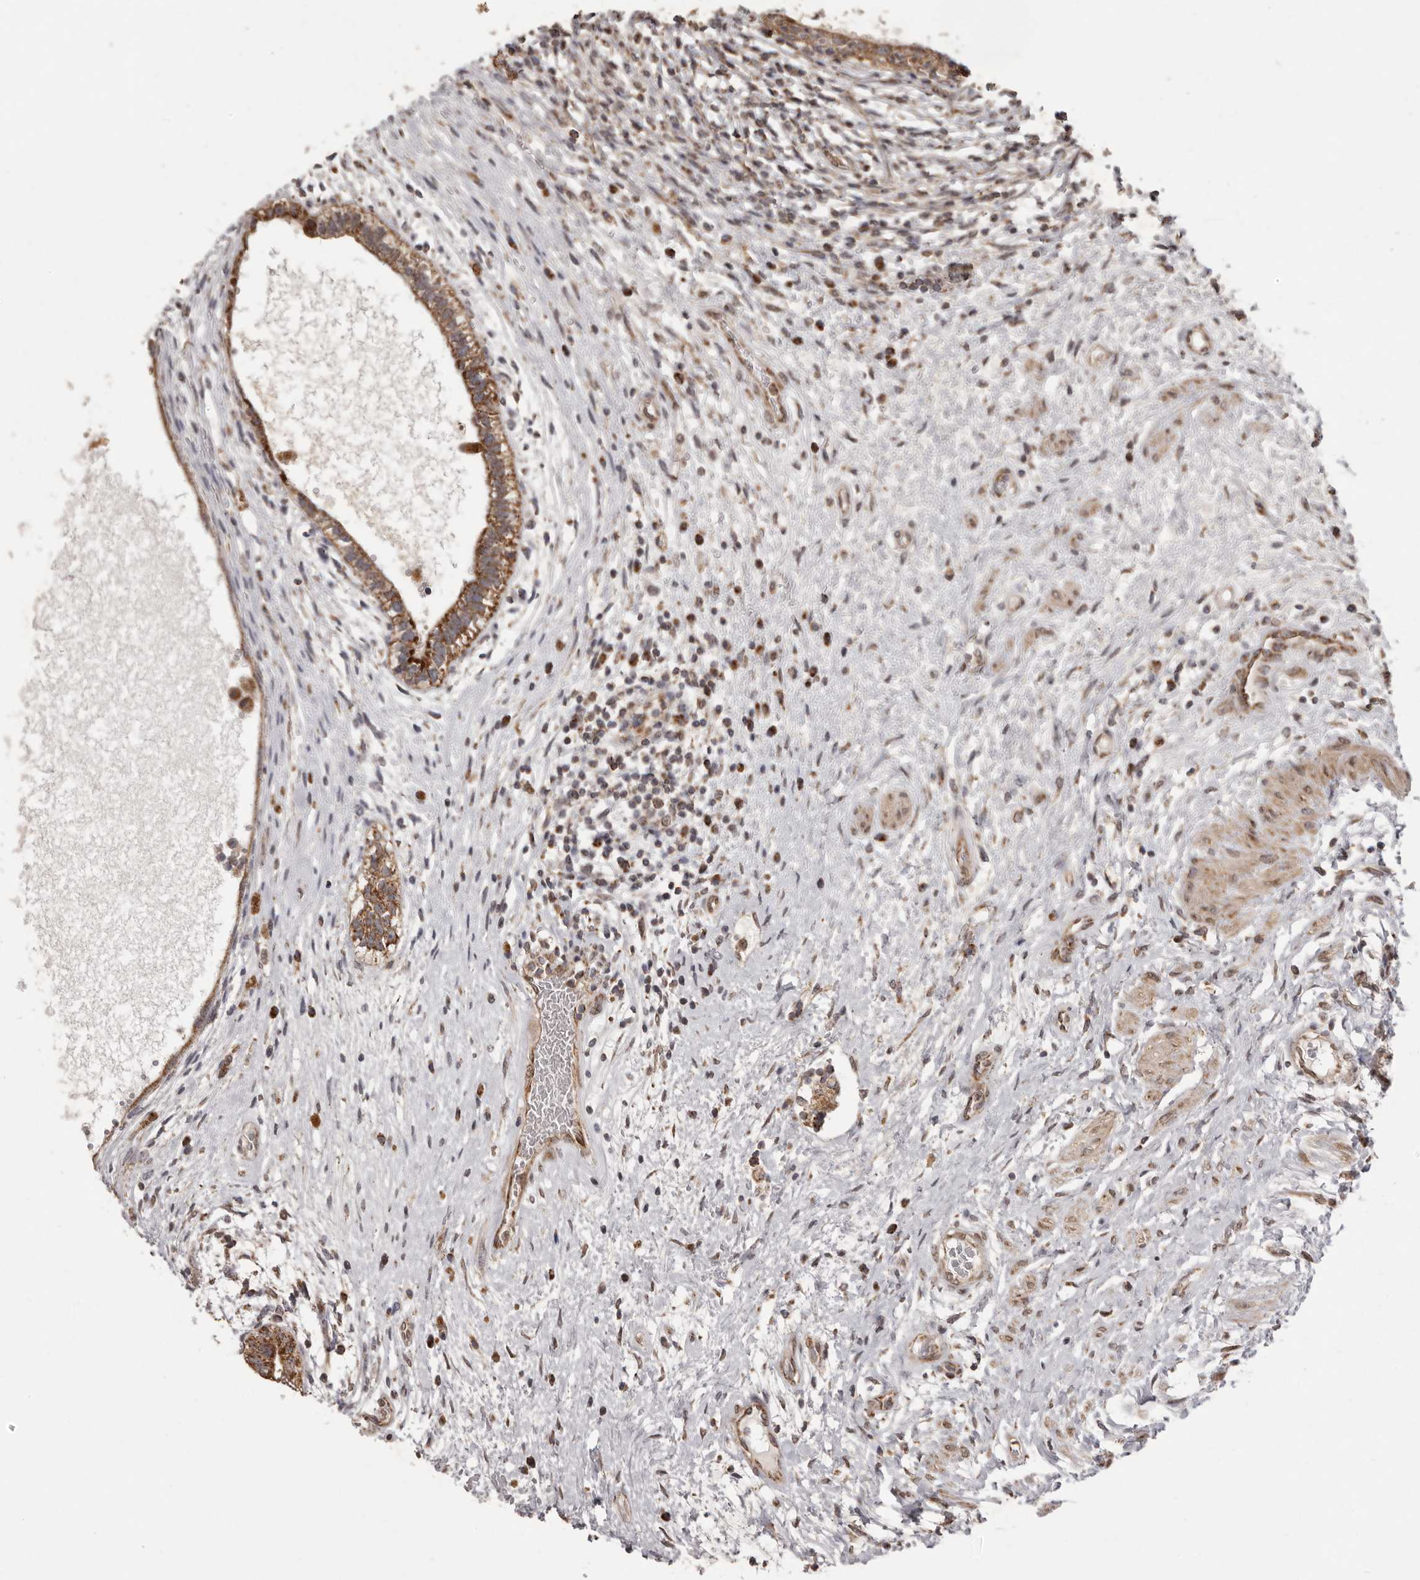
{"staining": {"intensity": "moderate", "quantity": ">75%", "location": "cytoplasmic/membranous"}, "tissue": "testis cancer", "cell_type": "Tumor cells", "image_type": "cancer", "snomed": [{"axis": "morphology", "description": "Carcinoma, Embryonal, NOS"}, {"axis": "topography", "description": "Testis"}], "caption": "Tumor cells demonstrate medium levels of moderate cytoplasmic/membranous positivity in about >75% of cells in human testis cancer. The protein is shown in brown color, while the nuclei are stained blue.", "gene": "CHRM2", "patient": {"sex": "male", "age": 26}}